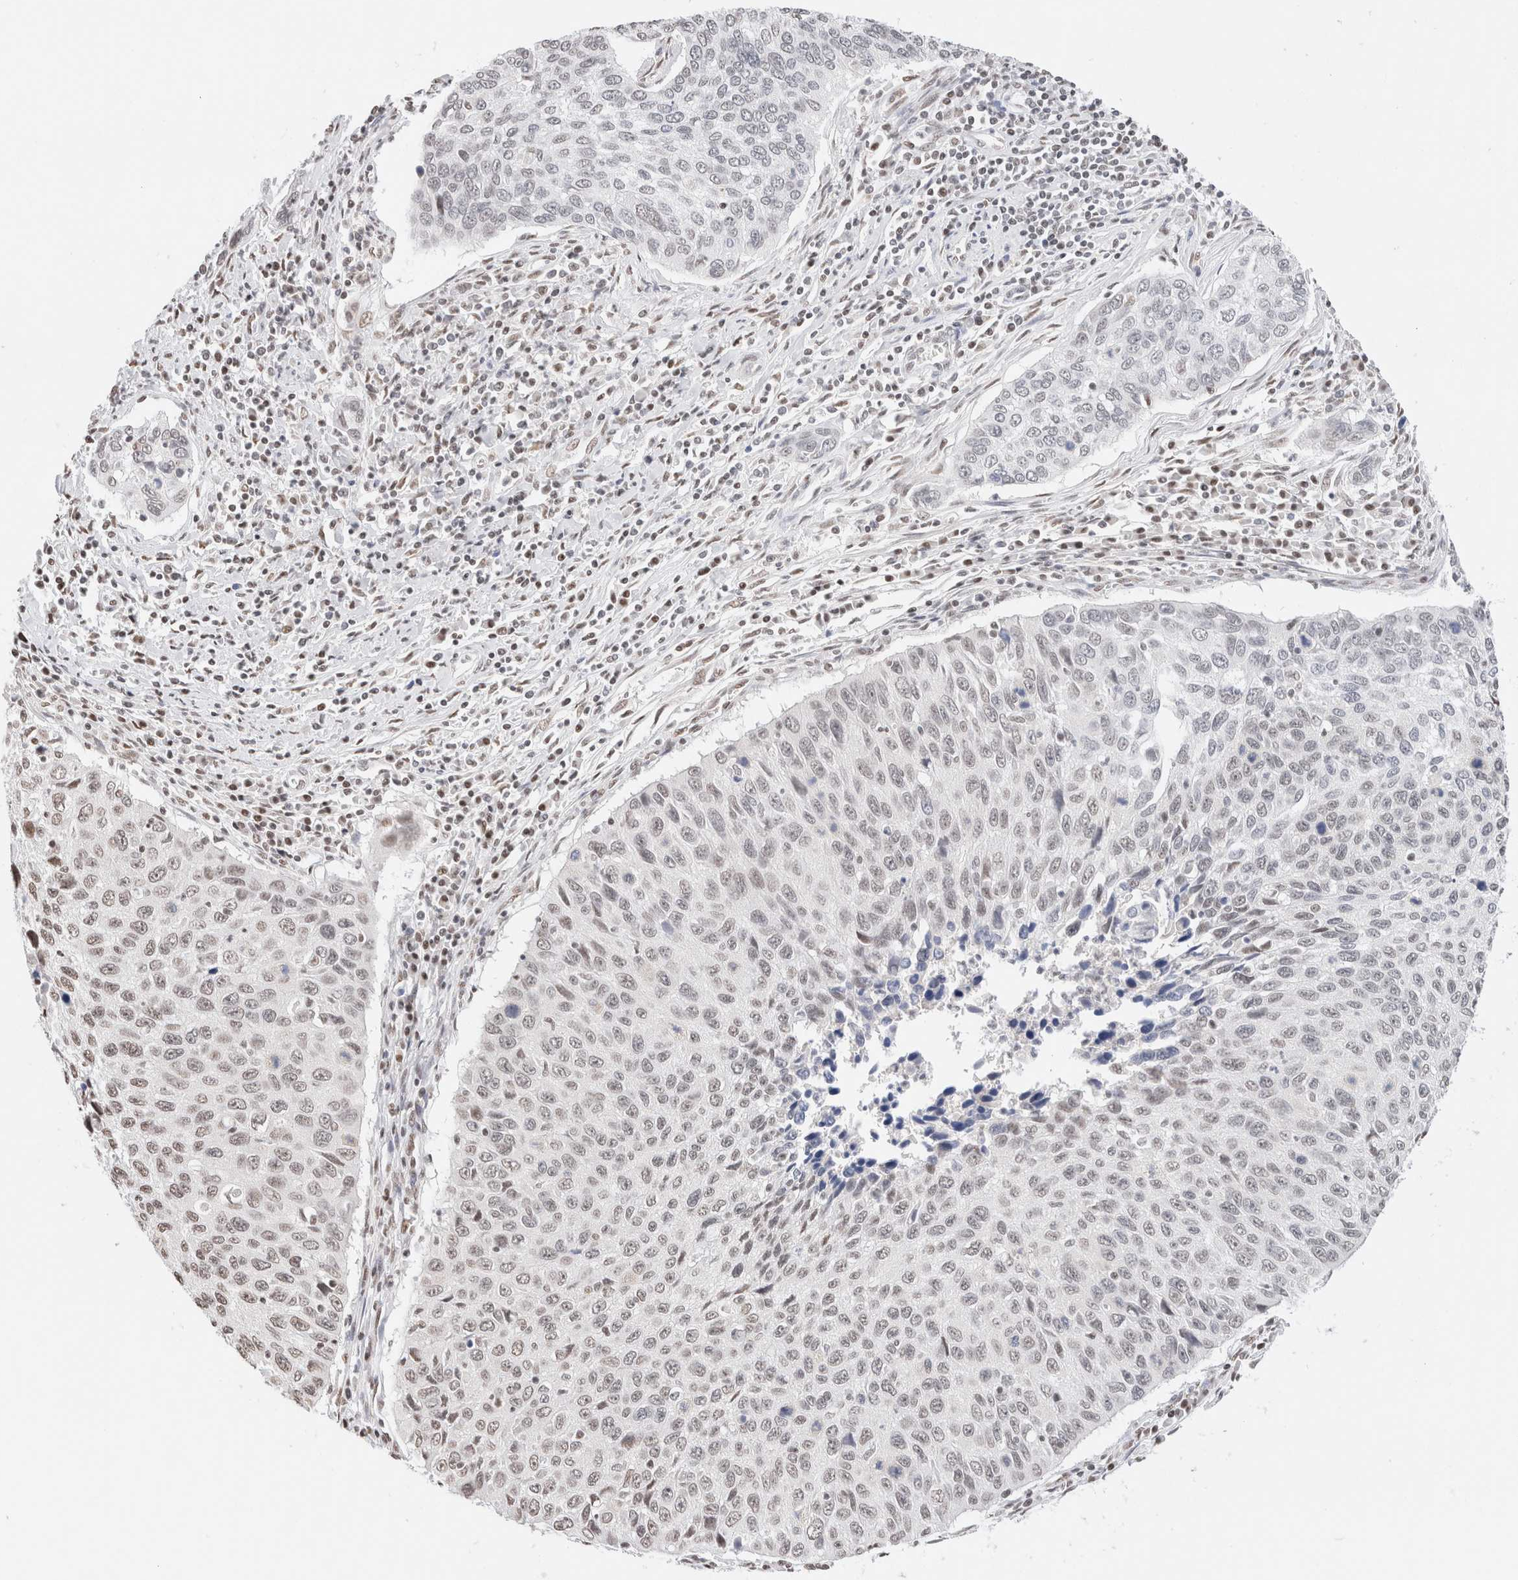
{"staining": {"intensity": "weak", "quantity": "25%-75%", "location": "nuclear"}, "tissue": "cervical cancer", "cell_type": "Tumor cells", "image_type": "cancer", "snomed": [{"axis": "morphology", "description": "Squamous cell carcinoma, NOS"}, {"axis": "topography", "description": "Cervix"}], "caption": "DAB (3,3'-diaminobenzidine) immunohistochemical staining of human cervical squamous cell carcinoma shows weak nuclear protein expression in approximately 25%-75% of tumor cells.", "gene": "SUPT3H", "patient": {"sex": "female", "age": 53}}